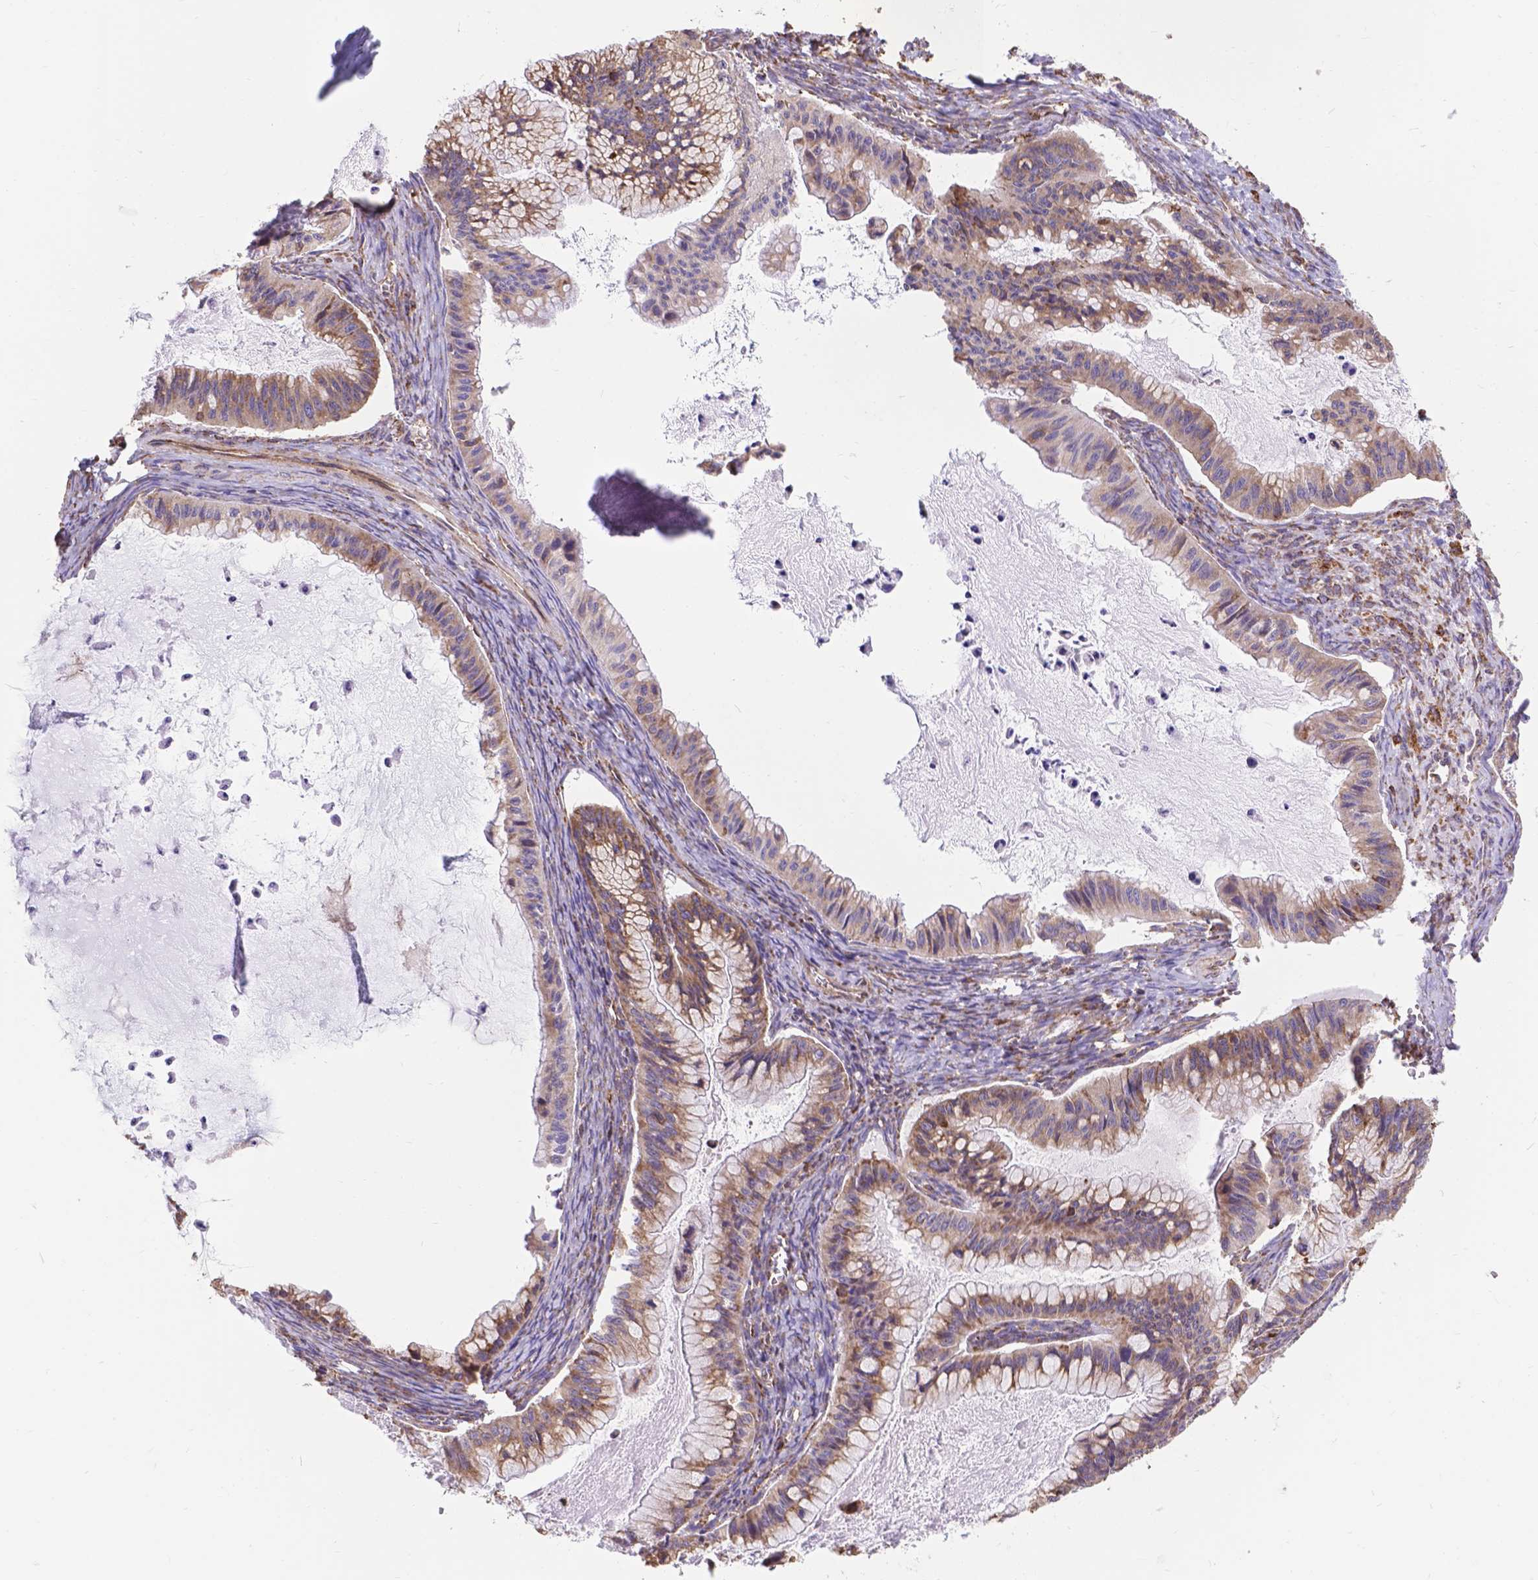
{"staining": {"intensity": "moderate", "quantity": "25%-75%", "location": "cytoplasmic/membranous"}, "tissue": "ovarian cancer", "cell_type": "Tumor cells", "image_type": "cancer", "snomed": [{"axis": "morphology", "description": "Cystadenocarcinoma, mucinous, NOS"}, {"axis": "topography", "description": "Ovary"}], "caption": "Ovarian cancer stained with DAB (3,3'-diaminobenzidine) immunohistochemistry (IHC) displays medium levels of moderate cytoplasmic/membranous staining in about 25%-75% of tumor cells.", "gene": "IPO11", "patient": {"sex": "female", "age": 72}}